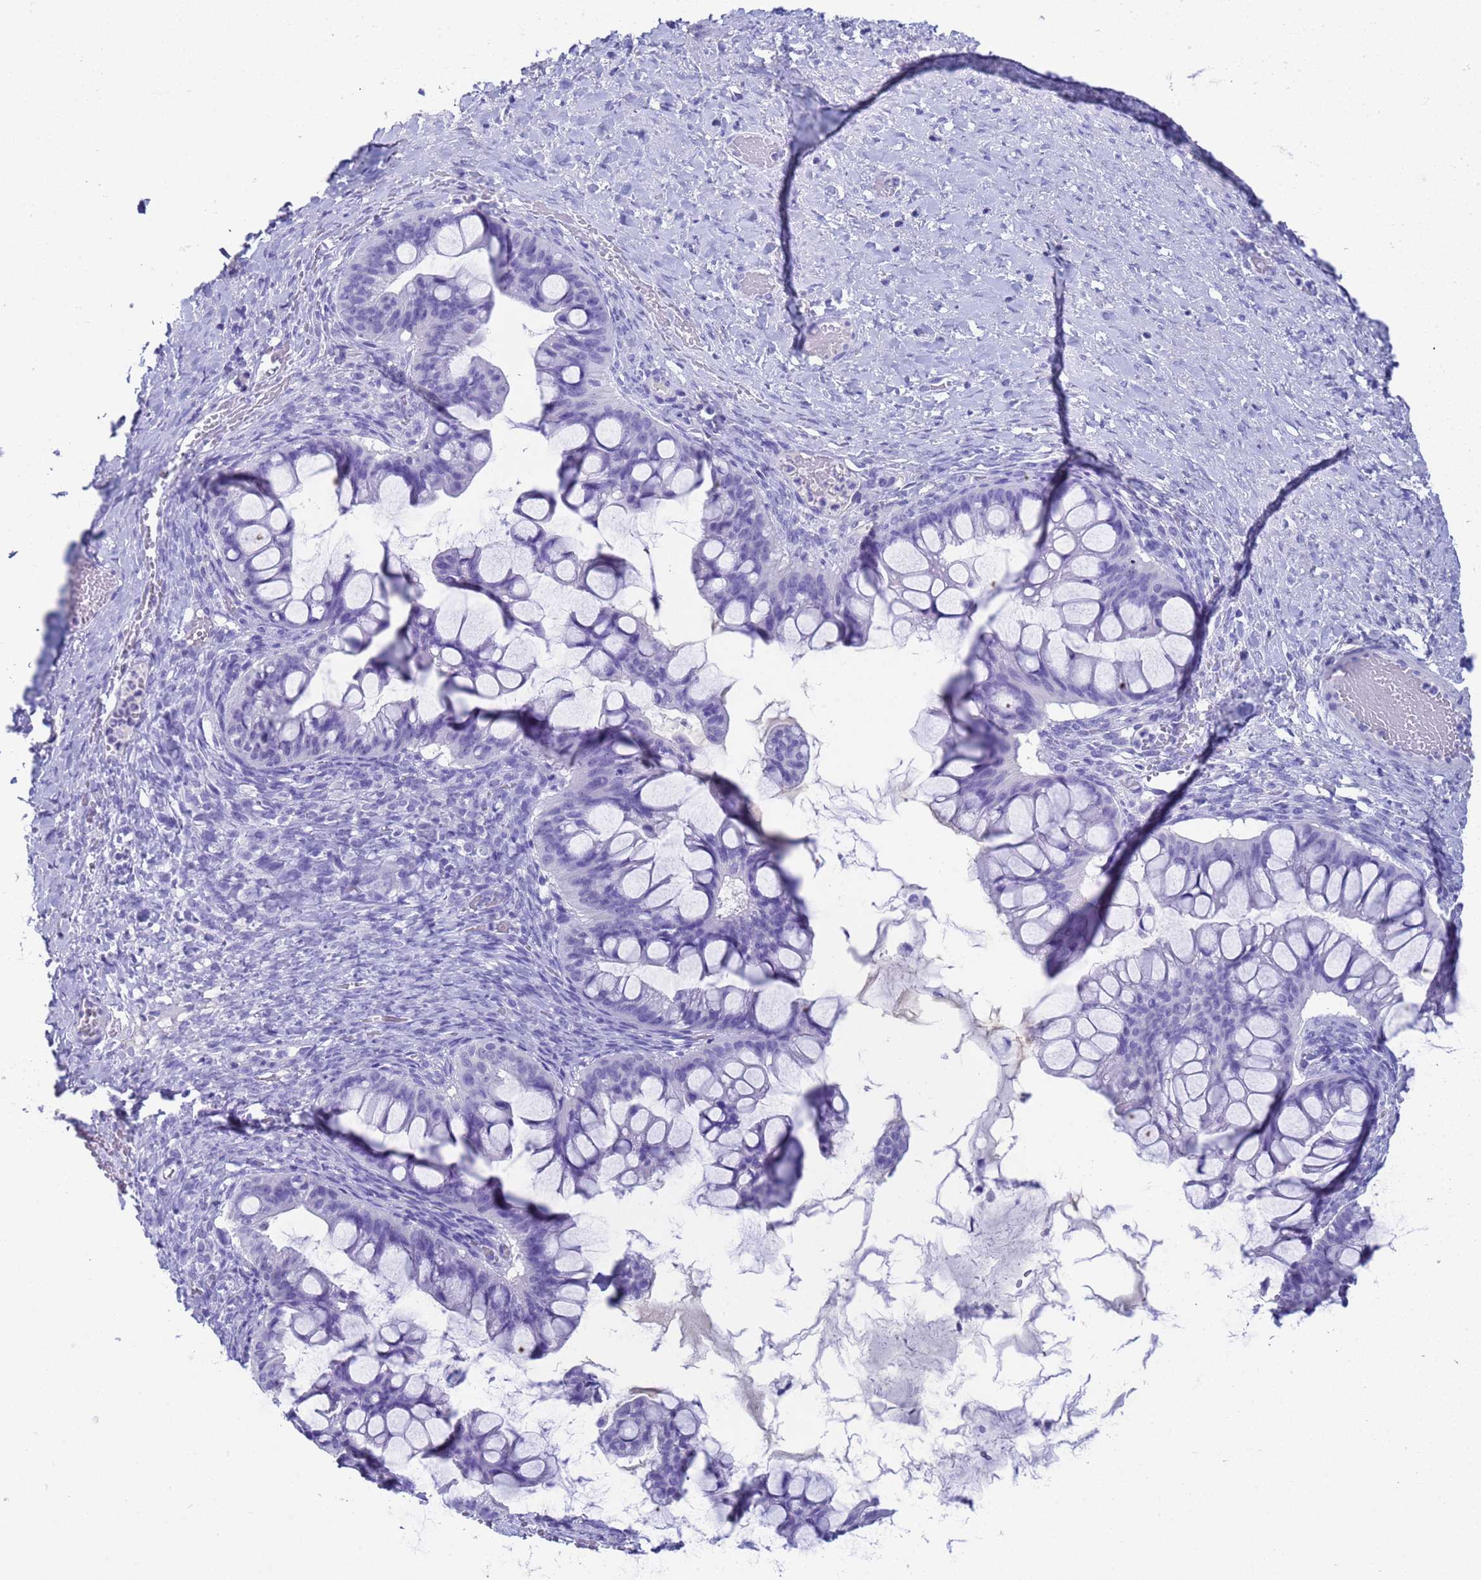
{"staining": {"intensity": "negative", "quantity": "none", "location": "none"}, "tissue": "ovarian cancer", "cell_type": "Tumor cells", "image_type": "cancer", "snomed": [{"axis": "morphology", "description": "Cystadenocarcinoma, mucinous, NOS"}, {"axis": "topography", "description": "Ovary"}], "caption": "The IHC histopathology image has no significant positivity in tumor cells of ovarian mucinous cystadenocarcinoma tissue.", "gene": "CKM", "patient": {"sex": "female", "age": 73}}